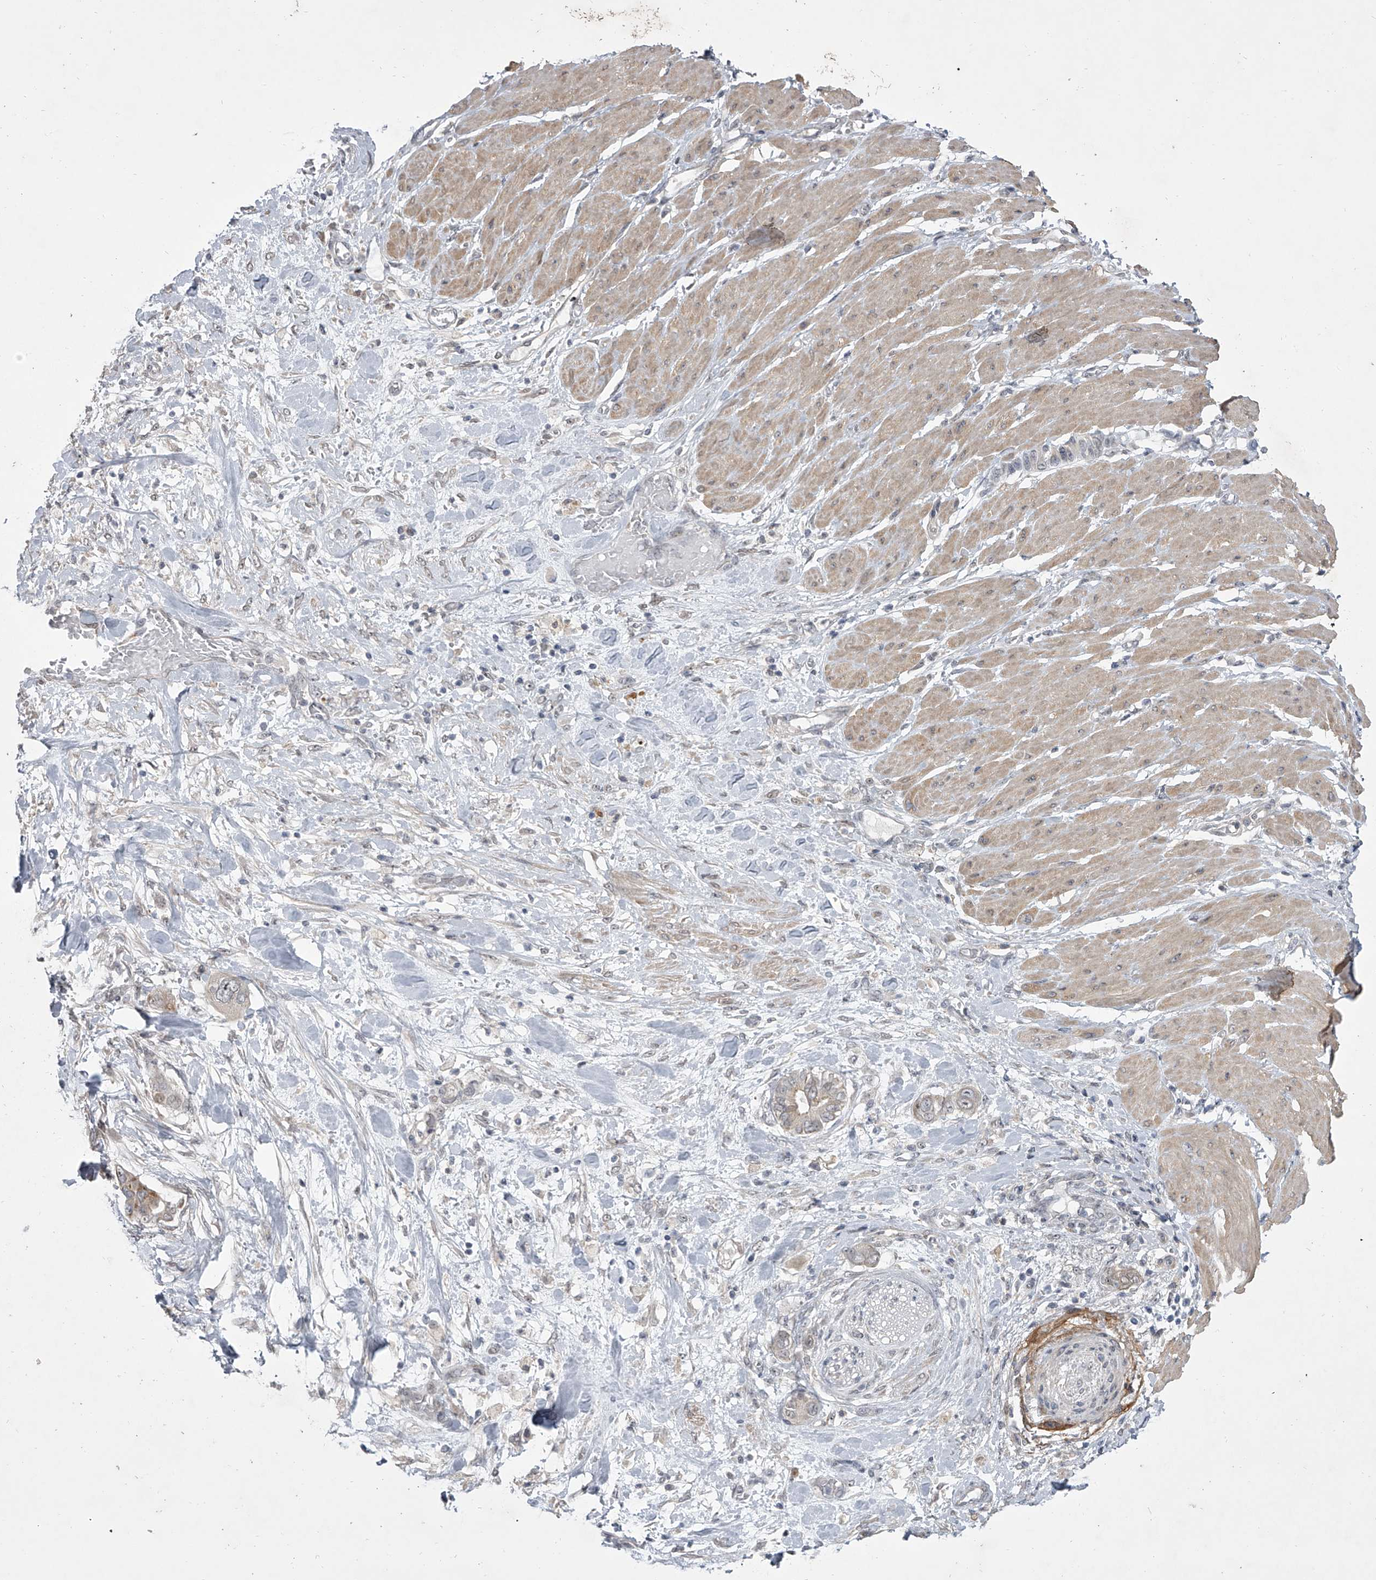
{"staining": {"intensity": "negative", "quantity": "none", "location": "none"}, "tissue": "pancreatic cancer", "cell_type": "Tumor cells", "image_type": "cancer", "snomed": [{"axis": "morphology", "description": "Adenocarcinoma, NOS"}, {"axis": "topography", "description": "Pancreas"}], "caption": "Tumor cells show no significant protein staining in pancreatic adenocarcinoma.", "gene": "HEATR6", "patient": {"sex": "male", "age": 68}}